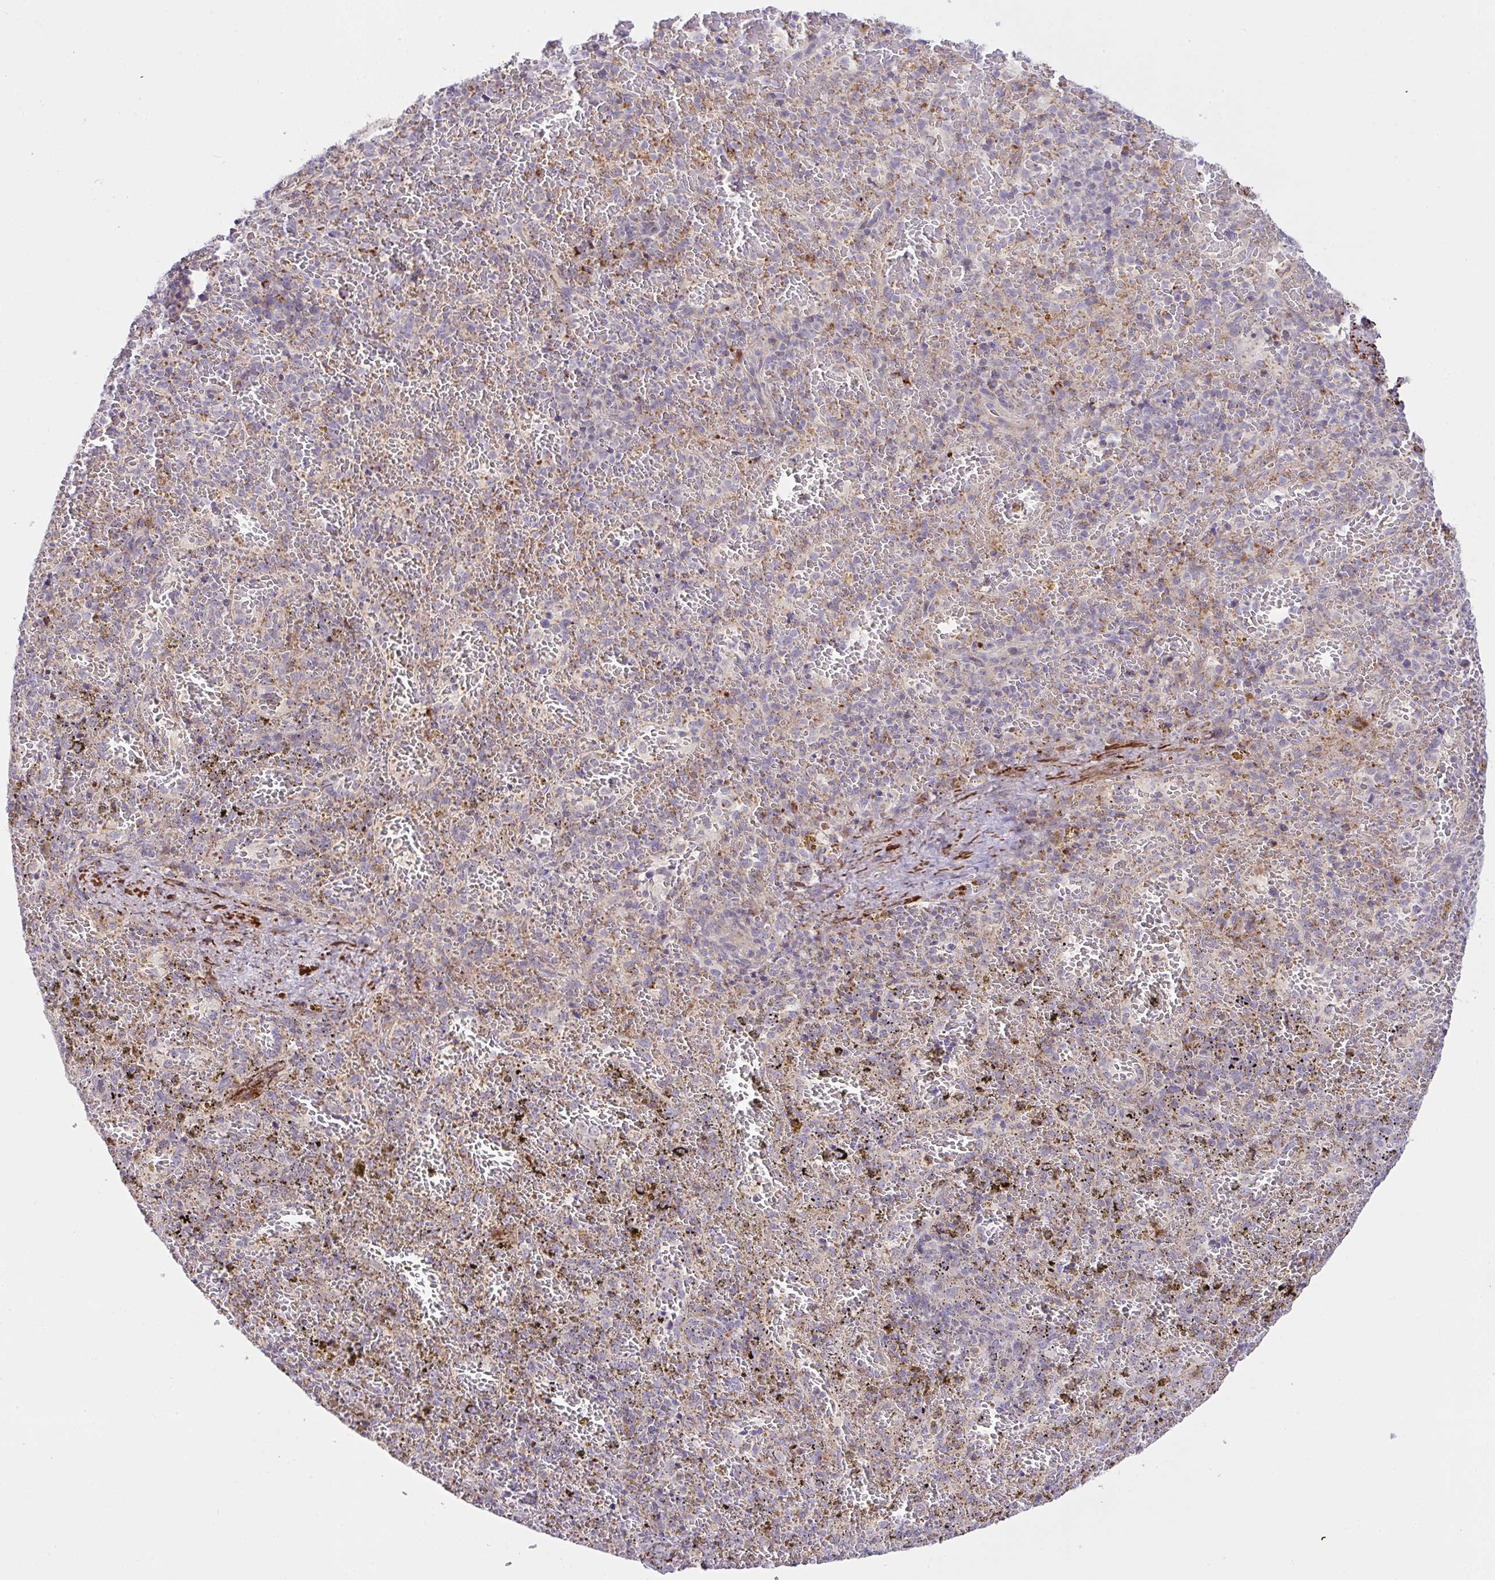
{"staining": {"intensity": "negative", "quantity": "none", "location": "none"}, "tissue": "spleen", "cell_type": "Cells in red pulp", "image_type": "normal", "snomed": [{"axis": "morphology", "description": "Normal tissue, NOS"}, {"axis": "topography", "description": "Spleen"}], "caption": "Immunohistochemistry (IHC) histopathology image of unremarkable human spleen stained for a protein (brown), which demonstrates no expression in cells in red pulp. (Immunohistochemistry, brightfield microscopy, high magnification).", "gene": "CHDH", "patient": {"sex": "female", "age": 50}}